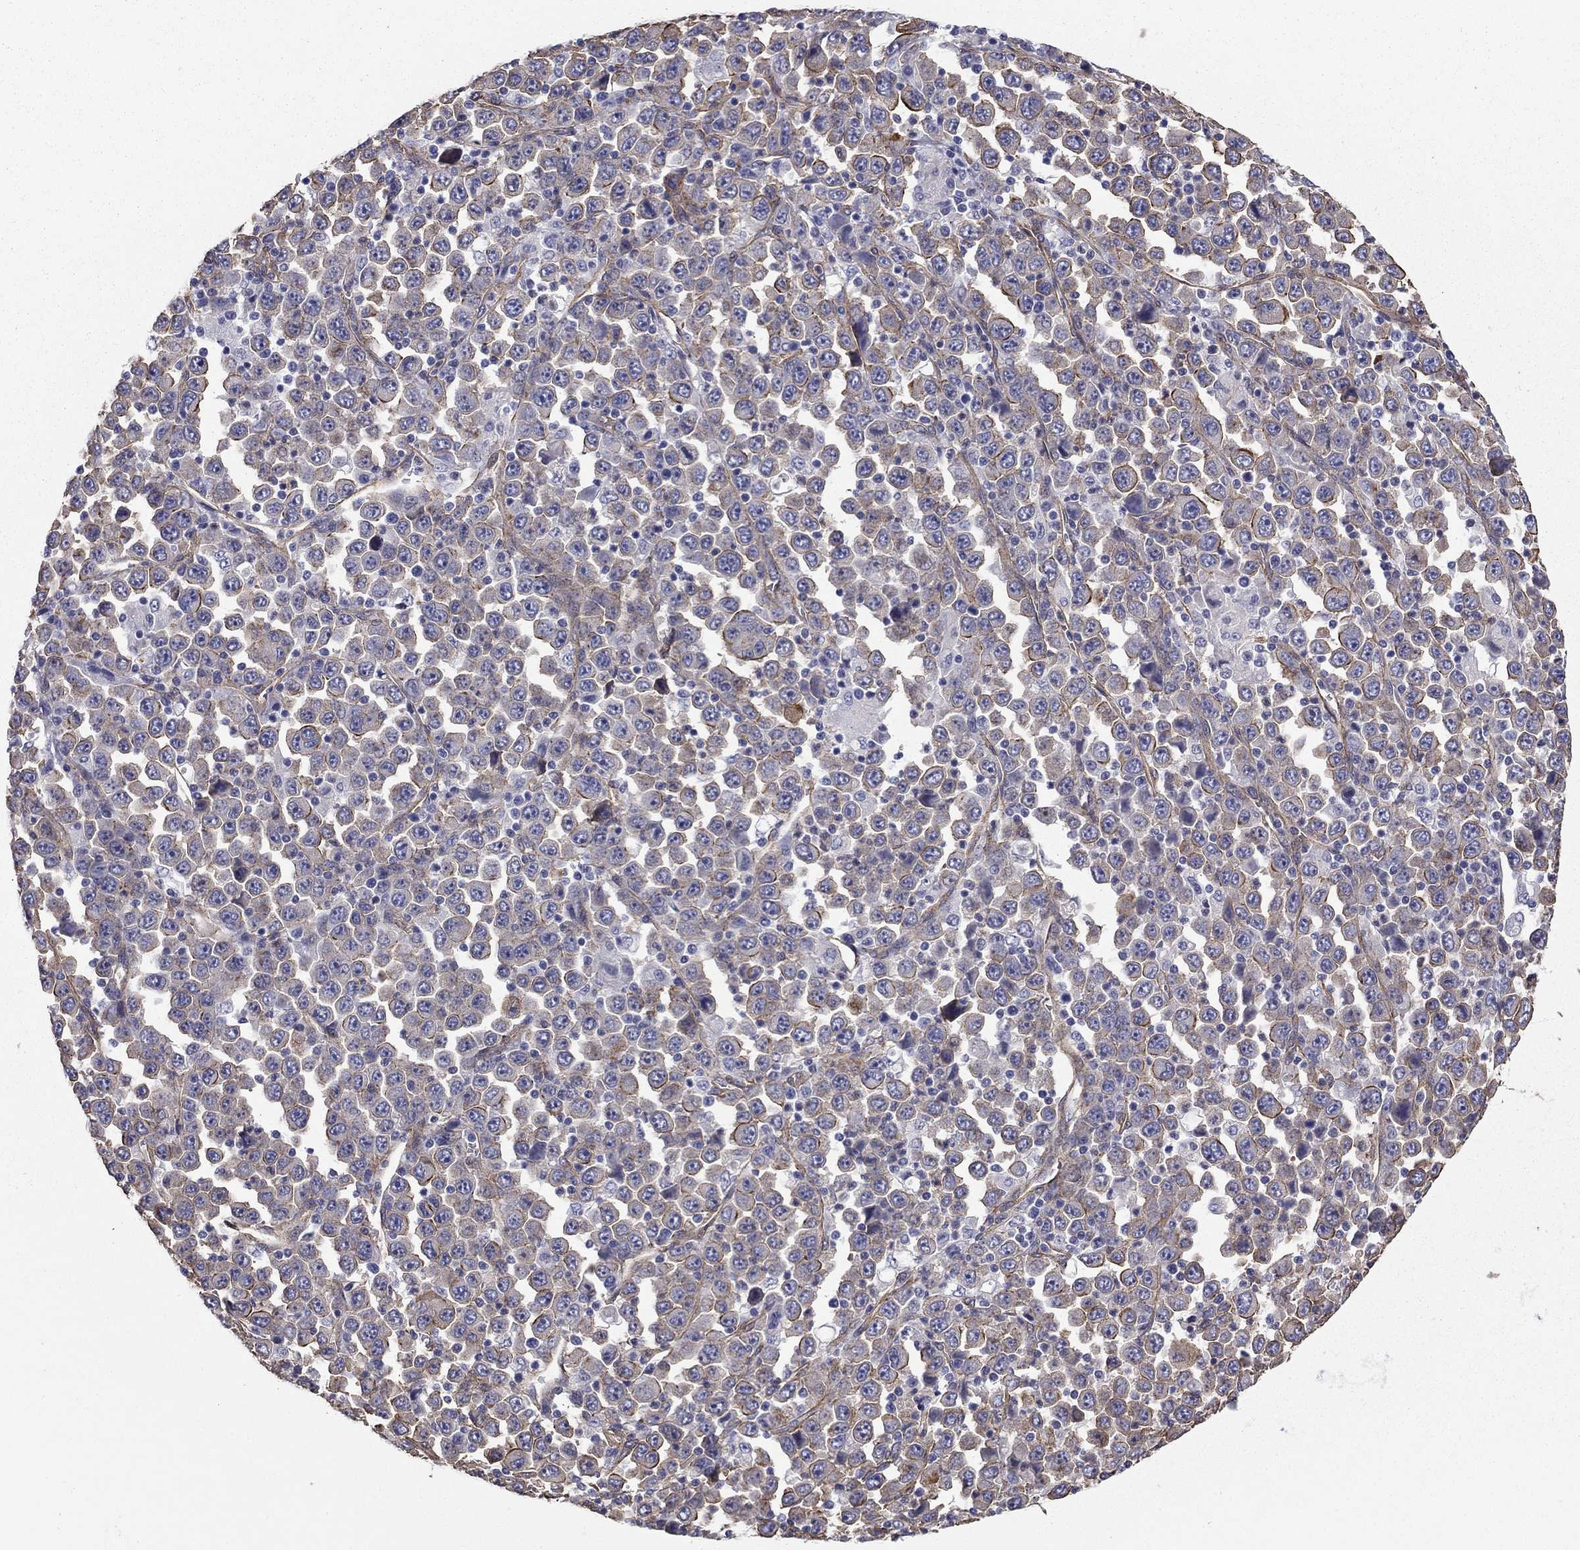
{"staining": {"intensity": "moderate", "quantity": "25%-75%", "location": "cytoplasmic/membranous"}, "tissue": "stomach cancer", "cell_type": "Tumor cells", "image_type": "cancer", "snomed": [{"axis": "morphology", "description": "Normal tissue, NOS"}, {"axis": "morphology", "description": "Adenocarcinoma, NOS"}, {"axis": "topography", "description": "Stomach, upper"}, {"axis": "topography", "description": "Stomach"}], "caption": "The immunohistochemical stain shows moderate cytoplasmic/membranous staining in tumor cells of stomach cancer tissue.", "gene": "TCHH", "patient": {"sex": "male", "age": 59}}